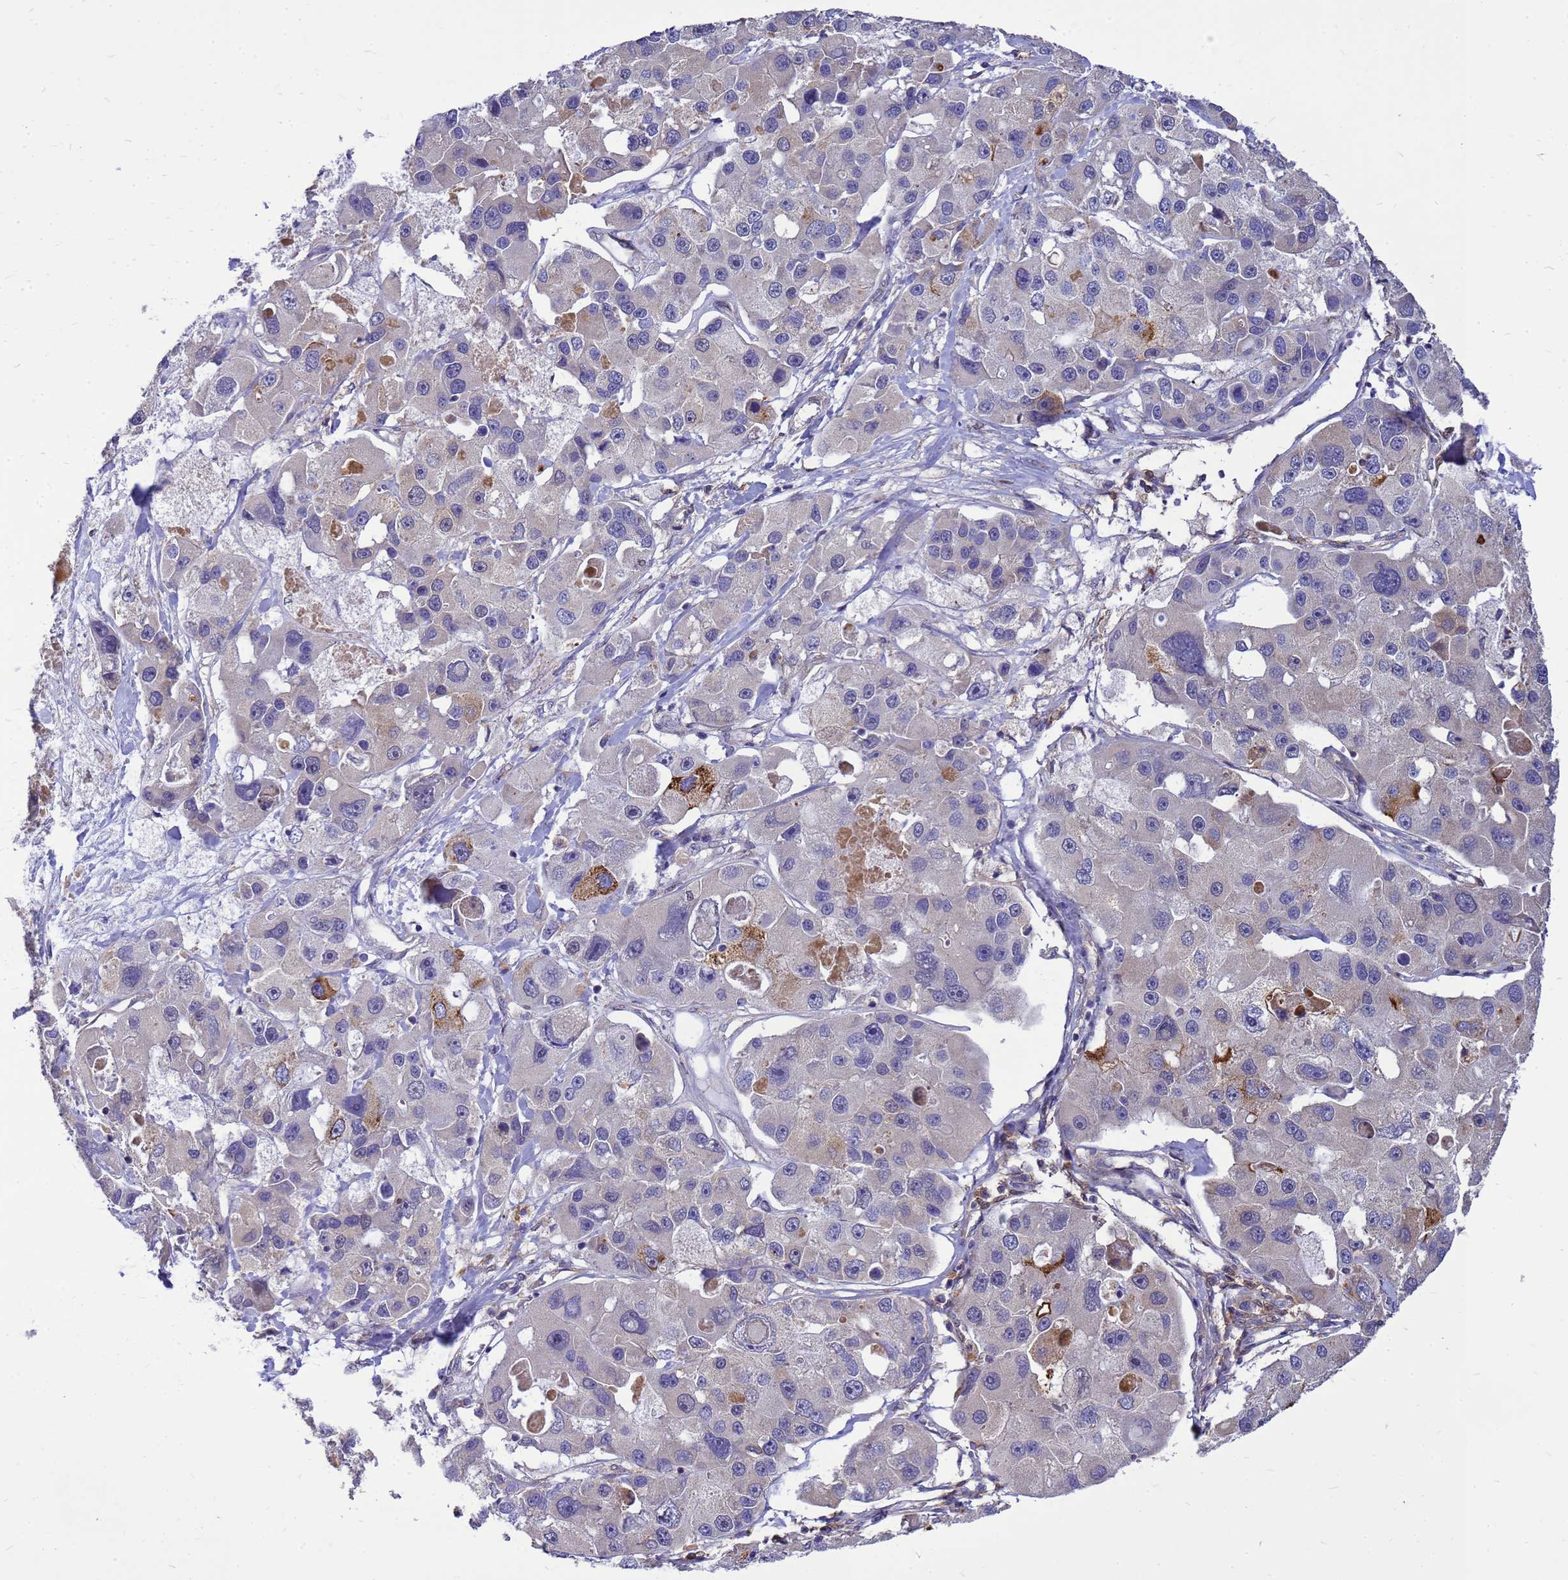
{"staining": {"intensity": "moderate", "quantity": "<25%", "location": "cytoplasmic/membranous"}, "tissue": "lung cancer", "cell_type": "Tumor cells", "image_type": "cancer", "snomed": [{"axis": "morphology", "description": "Adenocarcinoma, NOS"}, {"axis": "topography", "description": "Lung"}], "caption": "Moderate cytoplasmic/membranous staining for a protein is present in approximately <25% of tumor cells of adenocarcinoma (lung) using immunohistochemistry (IHC).", "gene": "EIF4EBP3", "patient": {"sex": "female", "age": 54}}